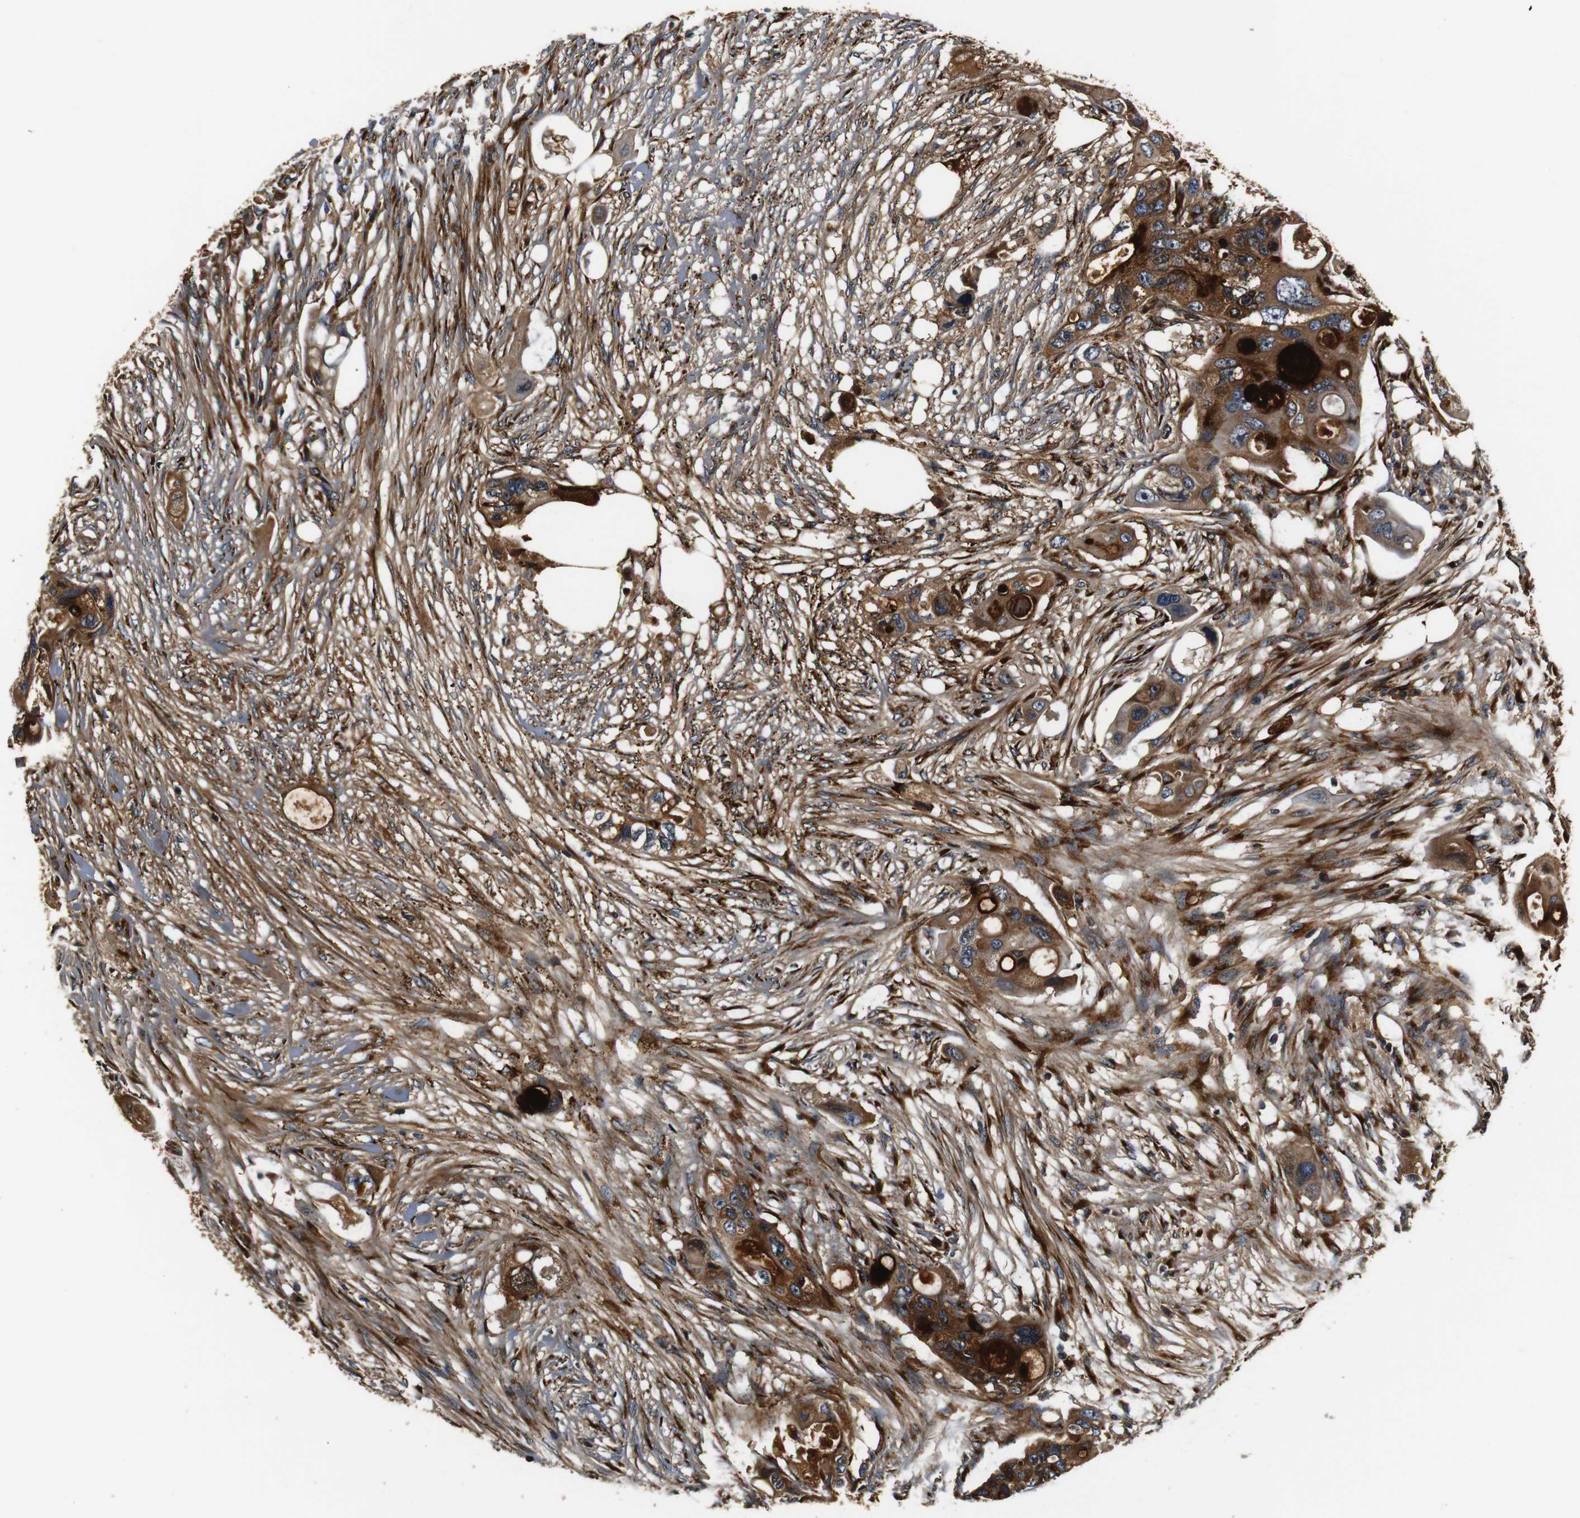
{"staining": {"intensity": "moderate", "quantity": ">75%", "location": "cytoplasmic/membranous"}, "tissue": "colorectal cancer", "cell_type": "Tumor cells", "image_type": "cancer", "snomed": [{"axis": "morphology", "description": "Adenocarcinoma, NOS"}, {"axis": "topography", "description": "Colon"}], "caption": "Colorectal cancer (adenocarcinoma) stained with a protein marker exhibits moderate staining in tumor cells.", "gene": "COL1A1", "patient": {"sex": "female", "age": 57}}